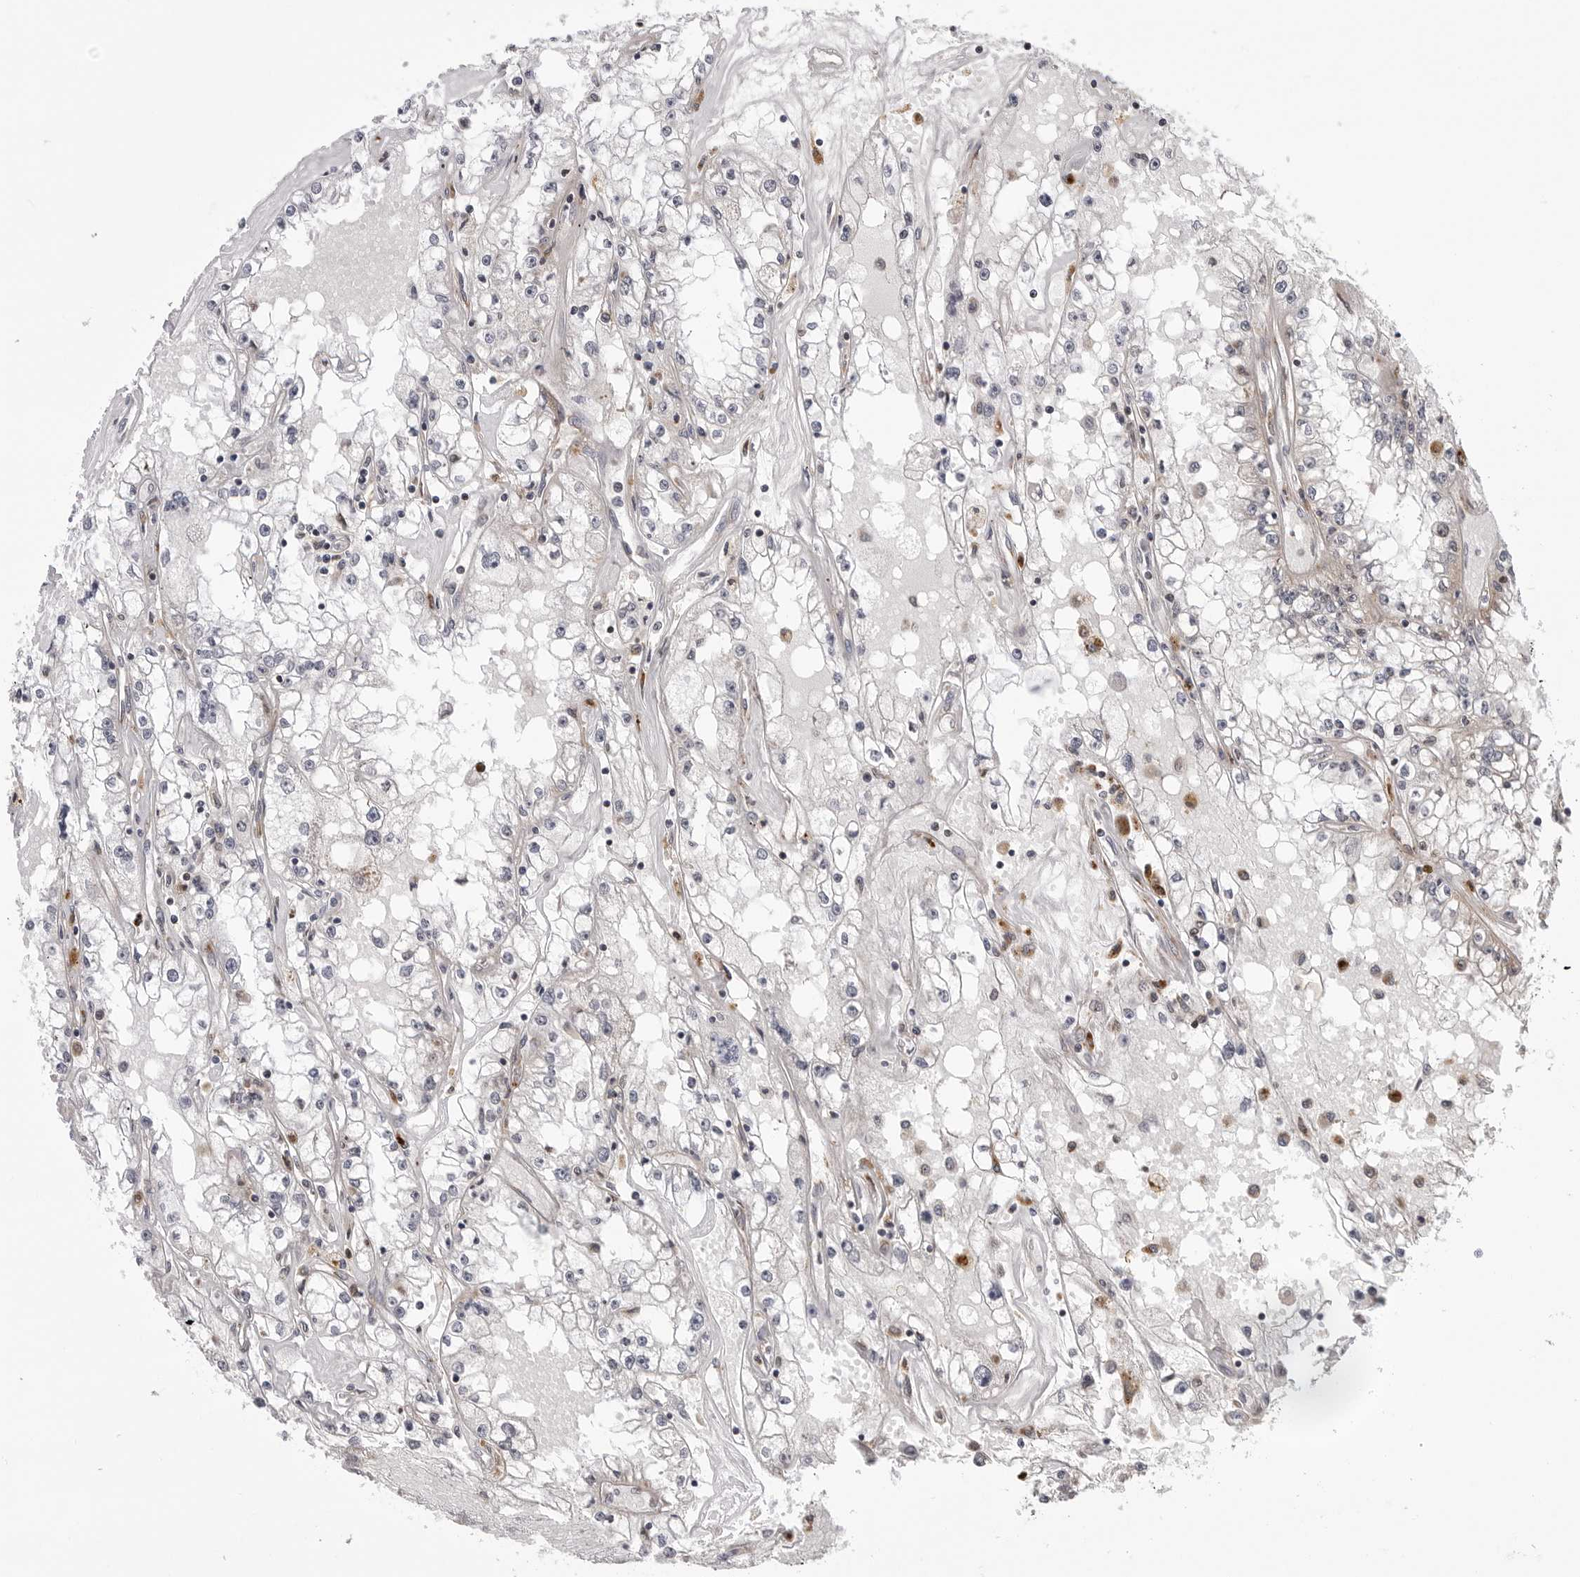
{"staining": {"intensity": "negative", "quantity": "none", "location": "none"}, "tissue": "renal cancer", "cell_type": "Tumor cells", "image_type": "cancer", "snomed": [{"axis": "morphology", "description": "Adenocarcinoma, NOS"}, {"axis": "topography", "description": "Kidney"}], "caption": "A histopathology image of human renal cancer is negative for staining in tumor cells.", "gene": "CDK20", "patient": {"sex": "male", "age": 56}}